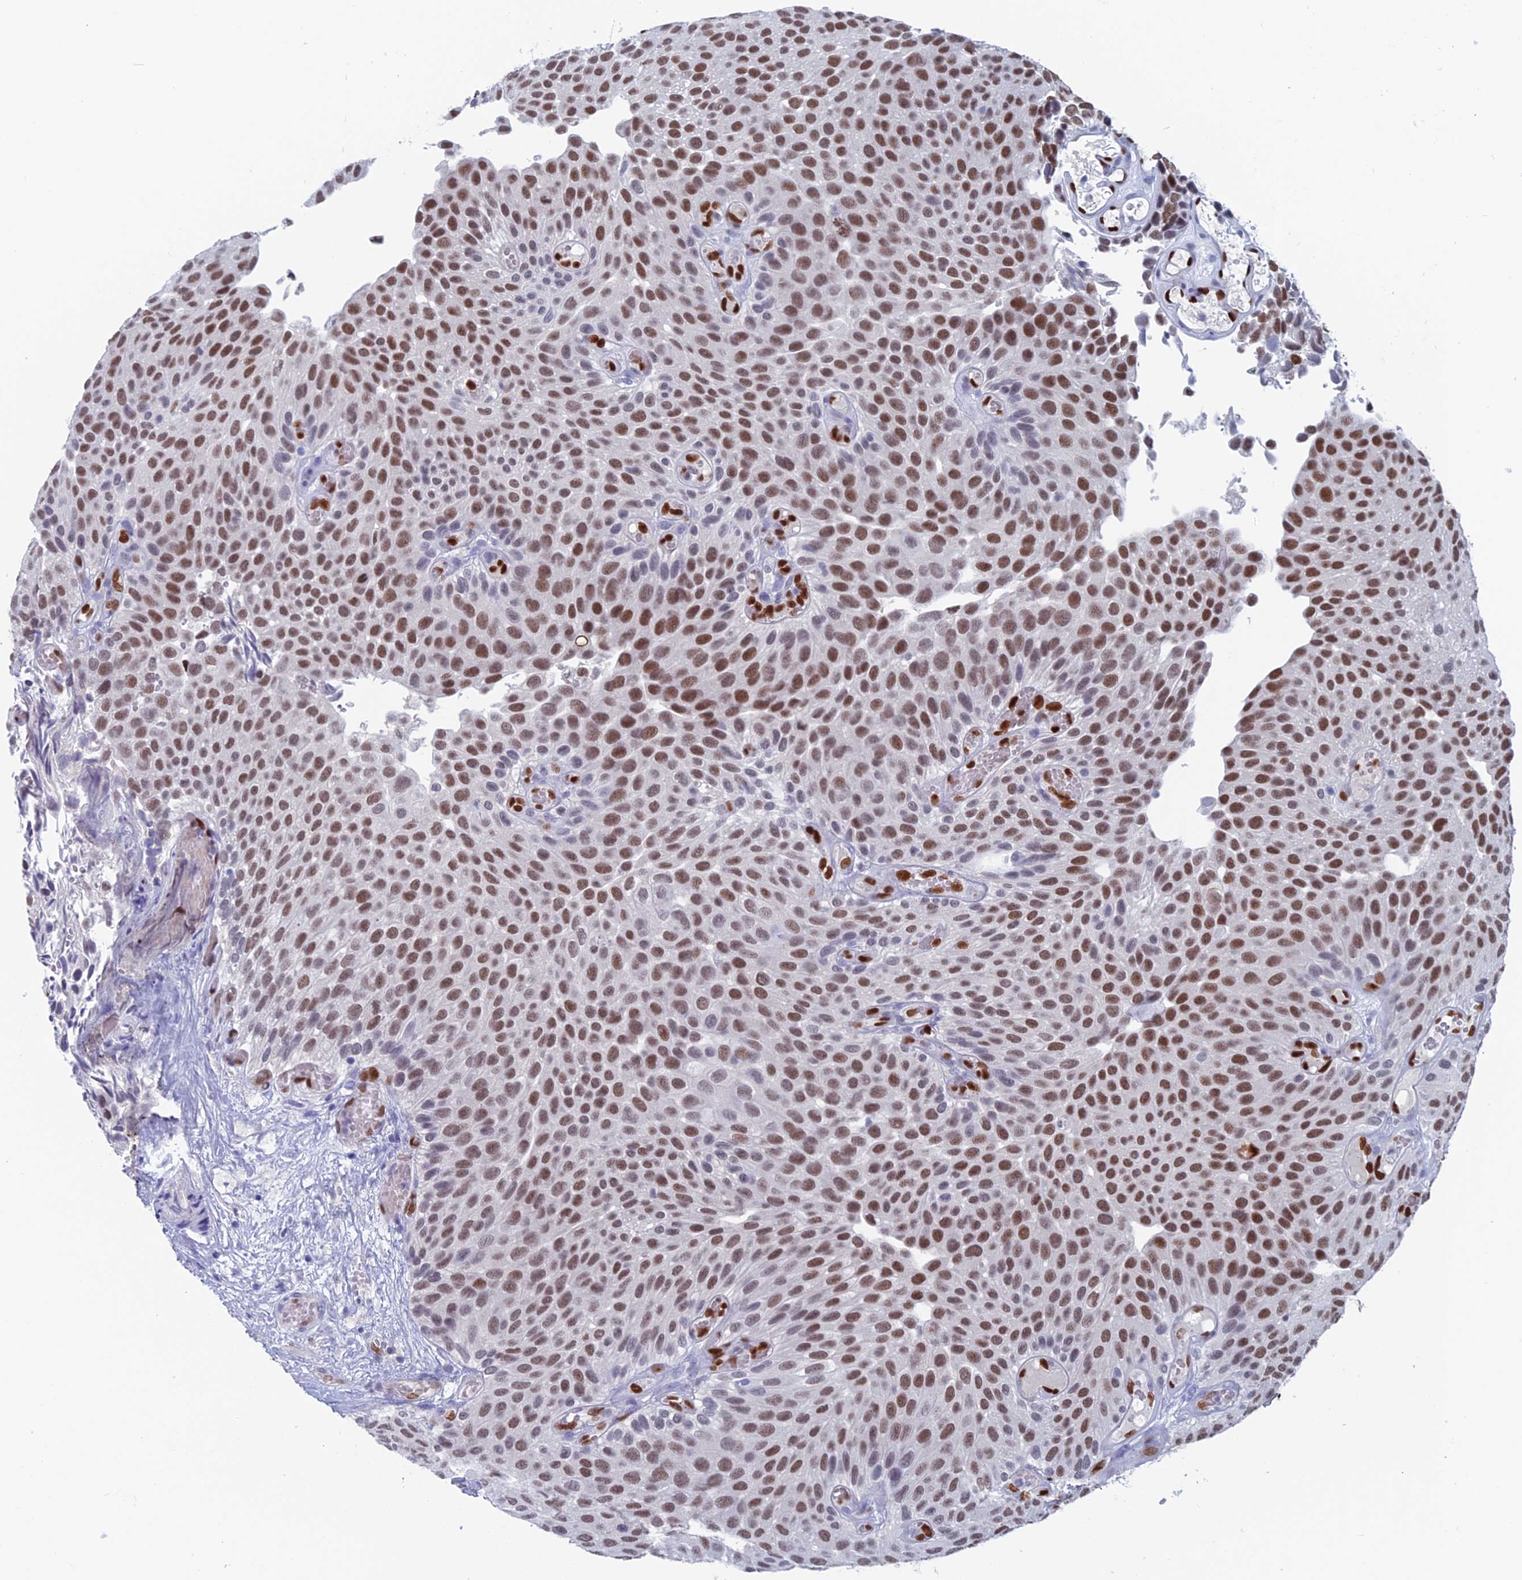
{"staining": {"intensity": "moderate", "quantity": ">75%", "location": "nuclear"}, "tissue": "urothelial cancer", "cell_type": "Tumor cells", "image_type": "cancer", "snomed": [{"axis": "morphology", "description": "Urothelial carcinoma, Low grade"}, {"axis": "topography", "description": "Urinary bladder"}], "caption": "Low-grade urothelial carcinoma tissue exhibits moderate nuclear staining in approximately >75% of tumor cells, visualized by immunohistochemistry.", "gene": "NOL4L", "patient": {"sex": "male", "age": 89}}